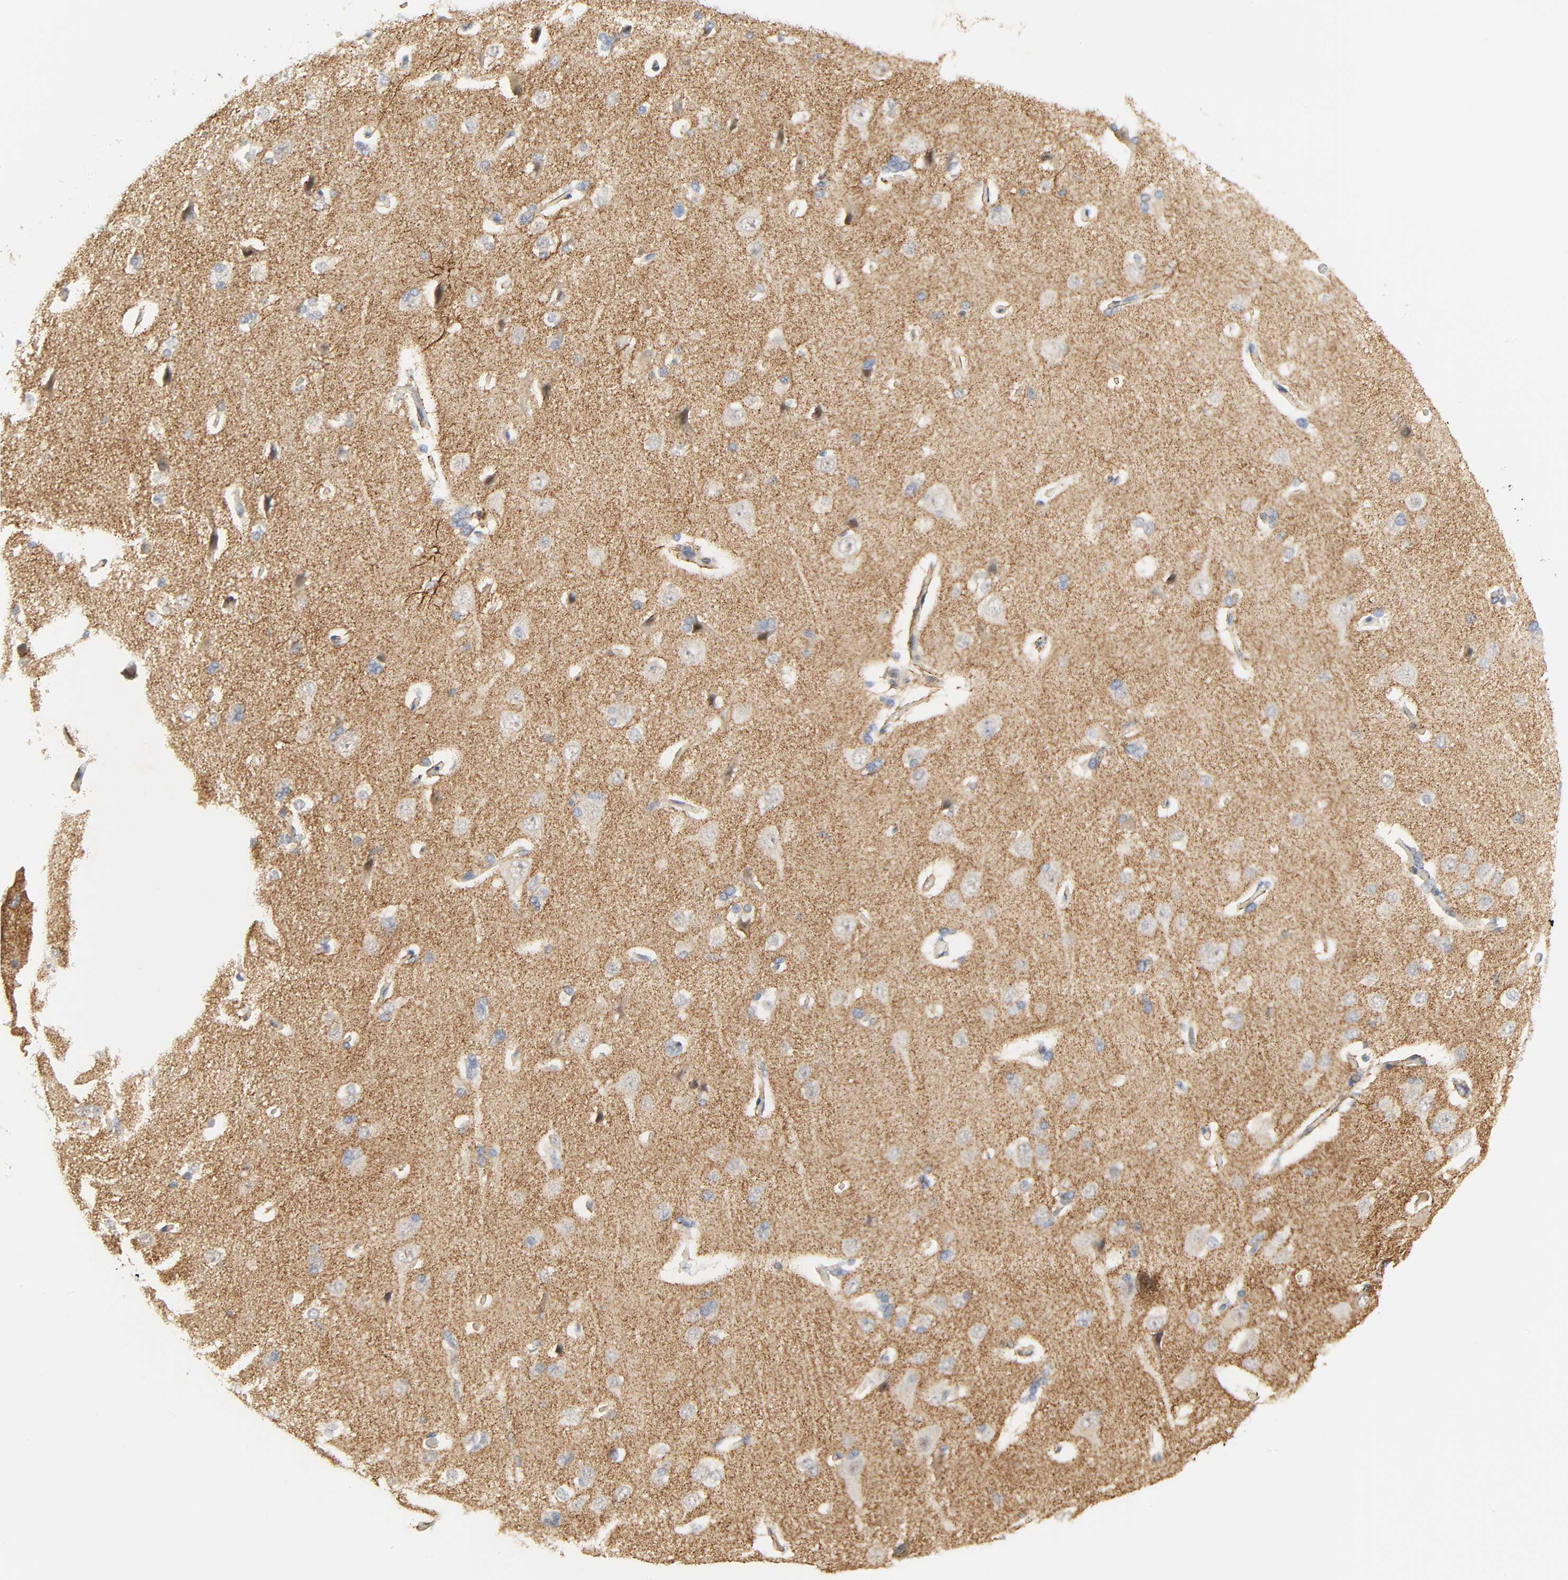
{"staining": {"intensity": "moderate", "quantity": "25%-75%", "location": "cytoplasmic/membranous"}, "tissue": "cerebral cortex", "cell_type": "Endothelial cells", "image_type": "normal", "snomed": [{"axis": "morphology", "description": "Normal tissue, NOS"}, {"axis": "topography", "description": "Cerebral cortex"}], "caption": "This is an image of immunohistochemistry (IHC) staining of normal cerebral cortex, which shows moderate expression in the cytoplasmic/membranous of endothelial cells.", "gene": "ACSS2", "patient": {"sex": "male", "age": 62}}